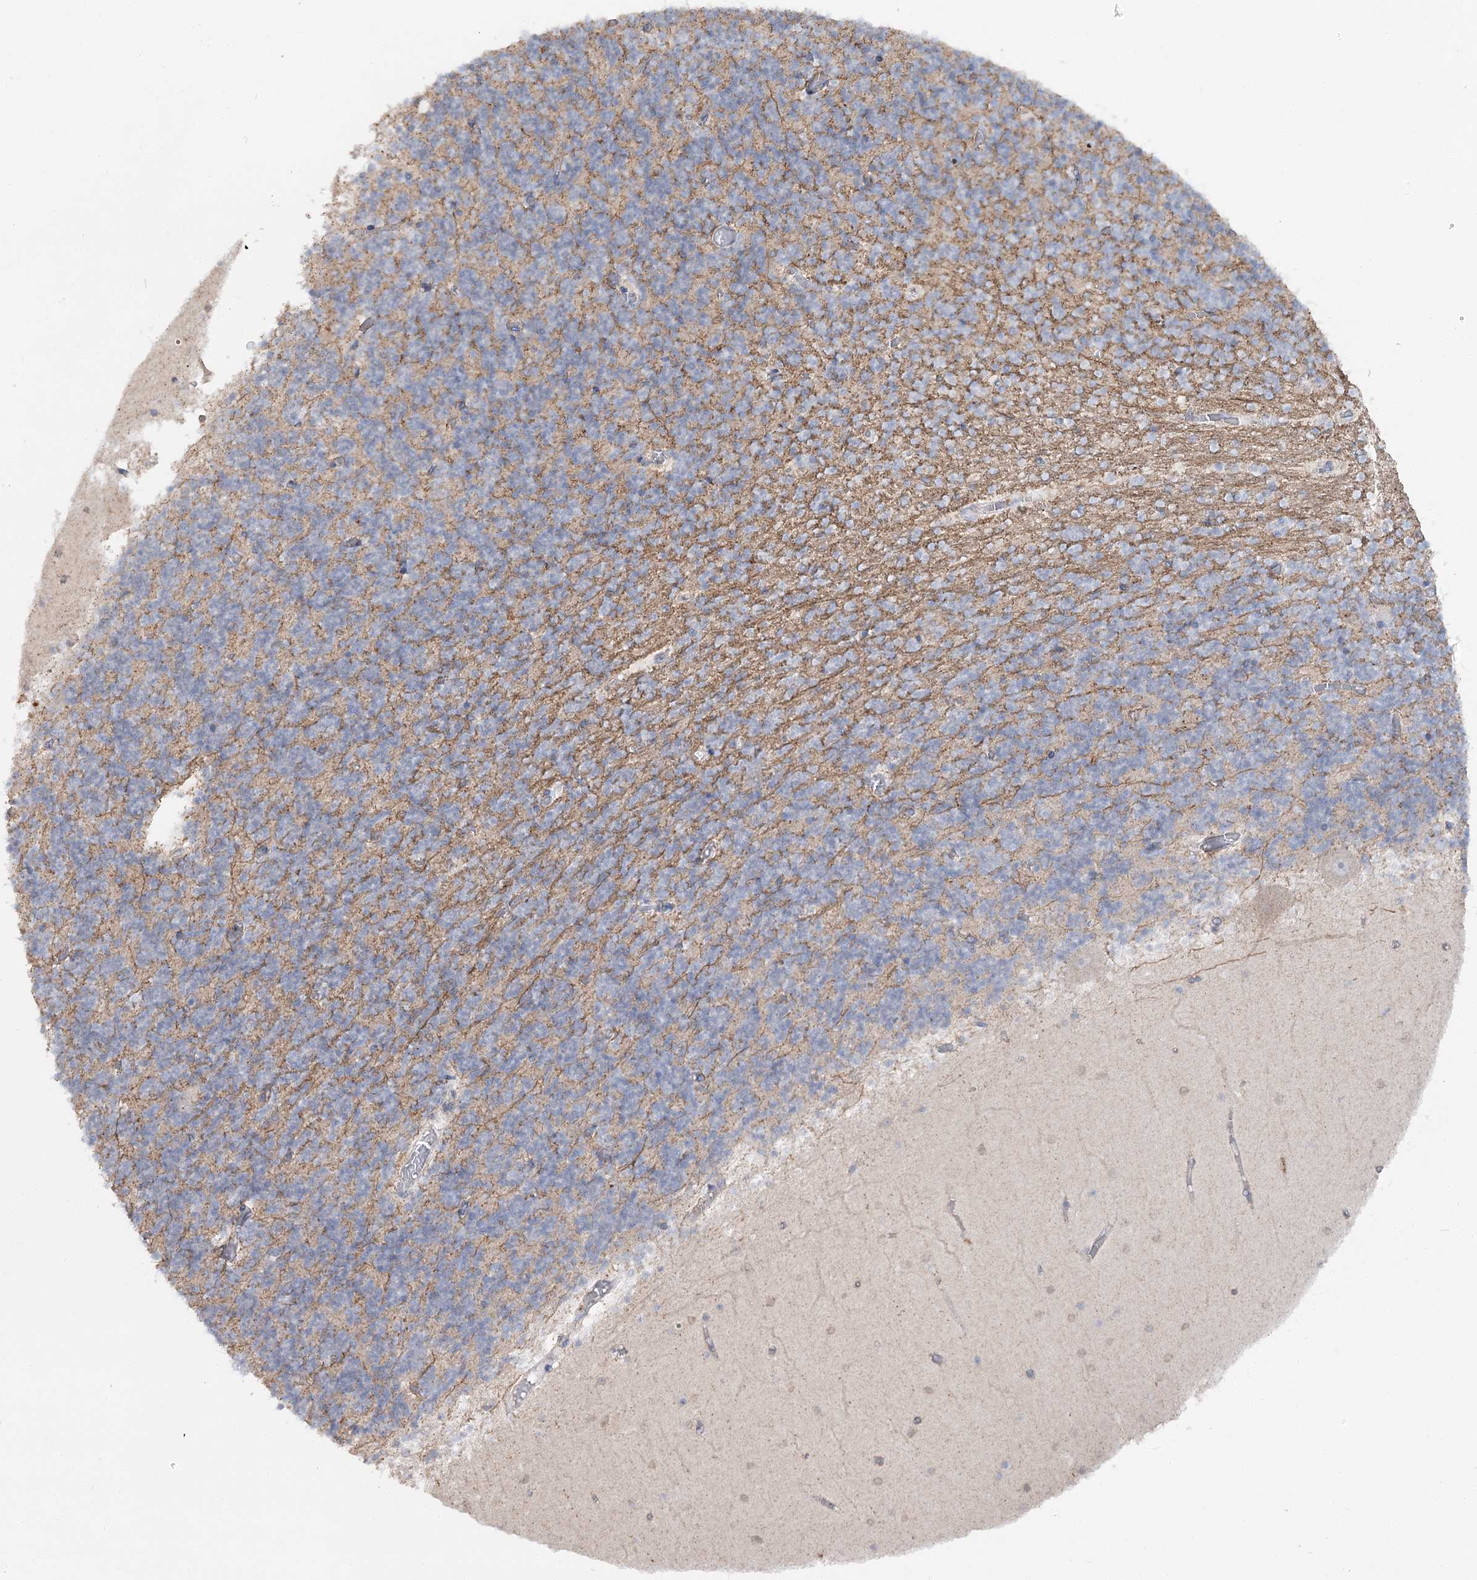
{"staining": {"intensity": "weak", "quantity": "25%-75%", "location": "cytoplasmic/membranous"}, "tissue": "cerebellum", "cell_type": "Cells in granular layer", "image_type": "normal", "snomed": [{"axis": "morphology", "description": "Normal tissue, NOS"}, {"axis": "topography", "description": "Cerebellum"}], "caption": "Weak cytoplasmic/membranous positivity for a protein is present in approximately 25%-75% of cells in granular layer of unremarkable cerebellum using IHC.", "gene": "TMEM187", "patient": {"sex": "female", "age": 28}}